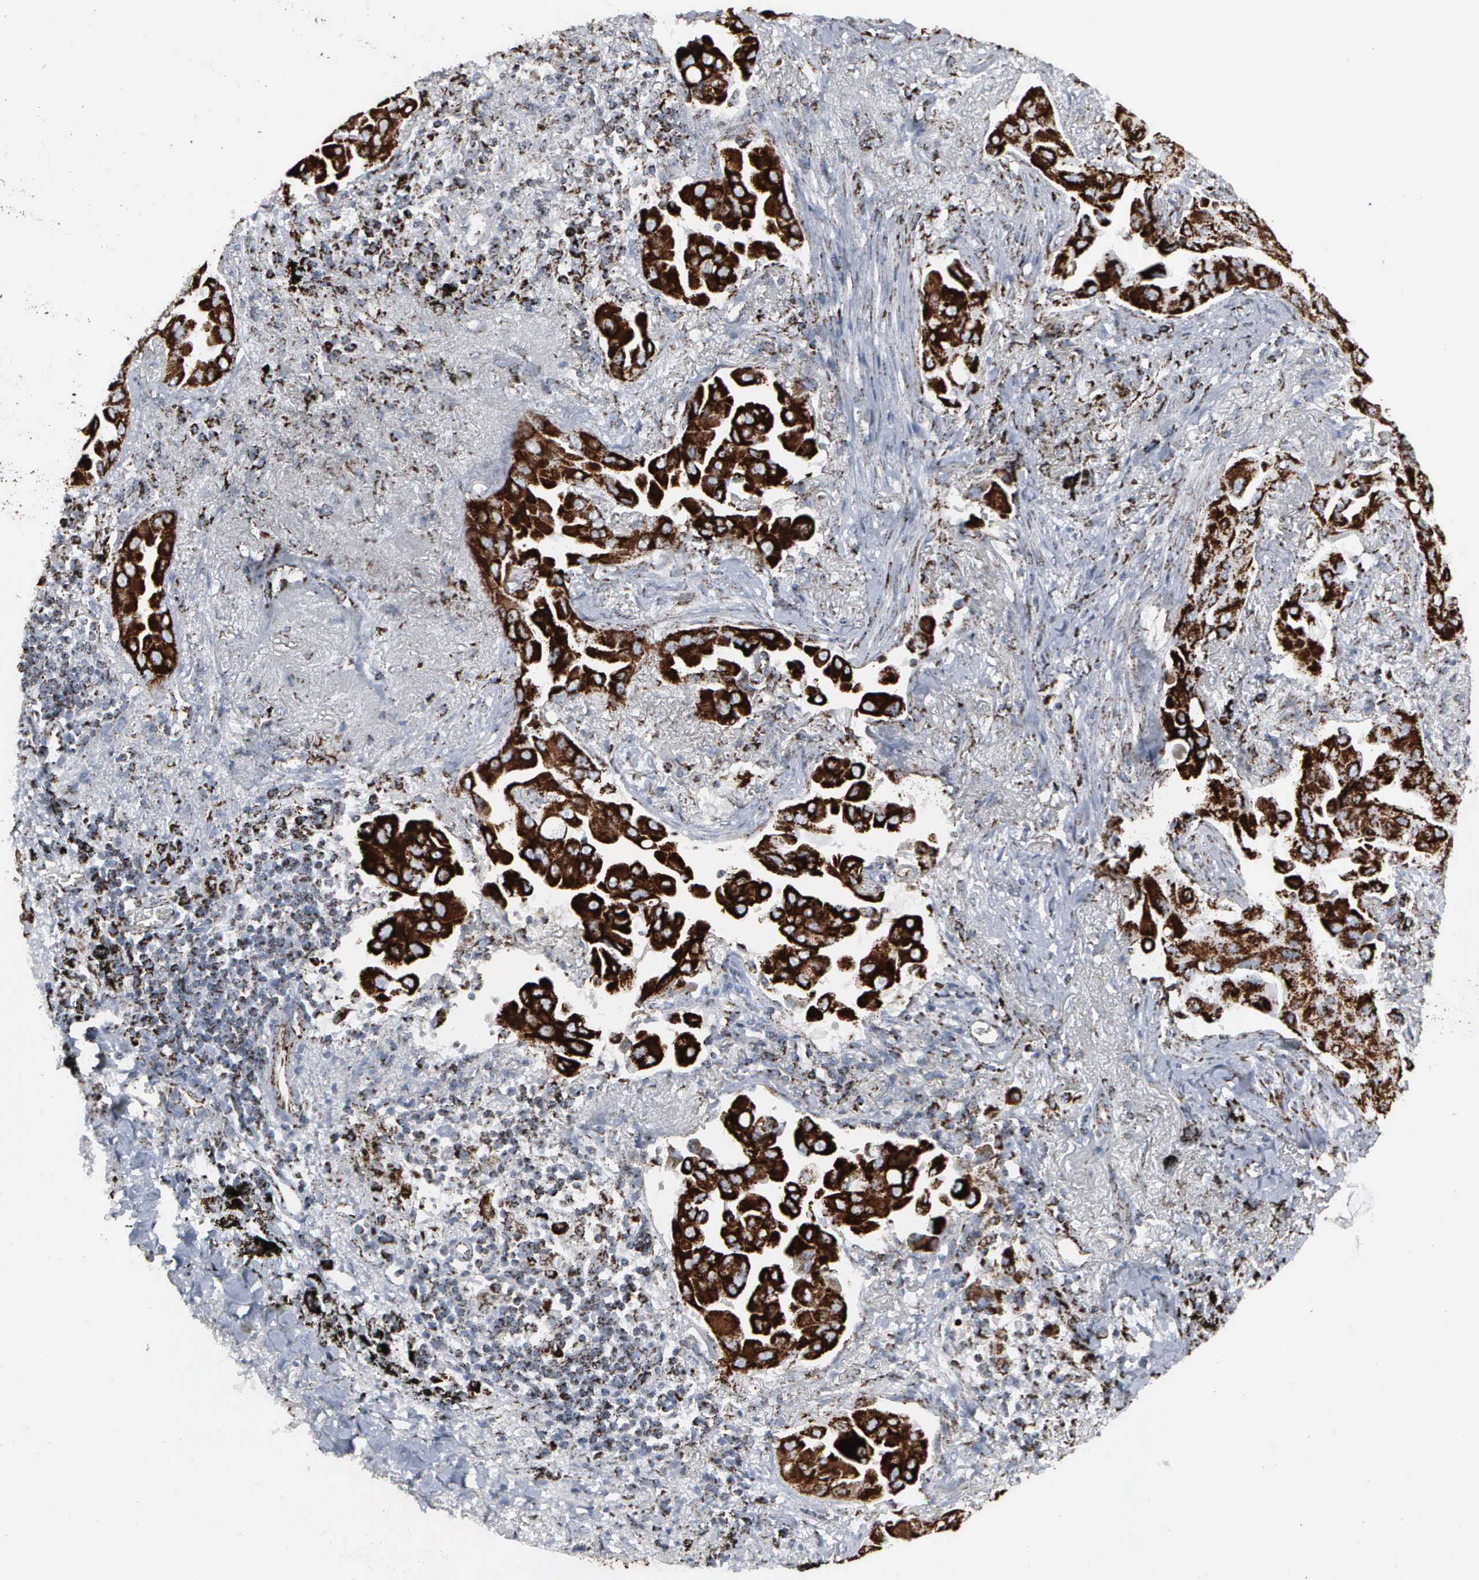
{"staining": {"intensity": "strong", "quantity": ">75%", "location": "cytoplasmic/membranous"}, "tissue": "lung cancer", "cell_type": "Tumor cells", "image_type": "cancer", "snomed": [{"axis": "morphology", "description": "Adenocarcinoma, NOS"}, {"axis": "topography", "description": "Lung"}], "caption": "Protein expression analysis of human lung cancer reveals strong cytoplasmic/membranous staining in approximately >75% of tumor cells. (DAB (3,3'-diaminobenzidine) = brown stain, brightfield microscopy at high magnification).", "gene": "HSPA9", "patient": {"sex": "male", "age": 68}}